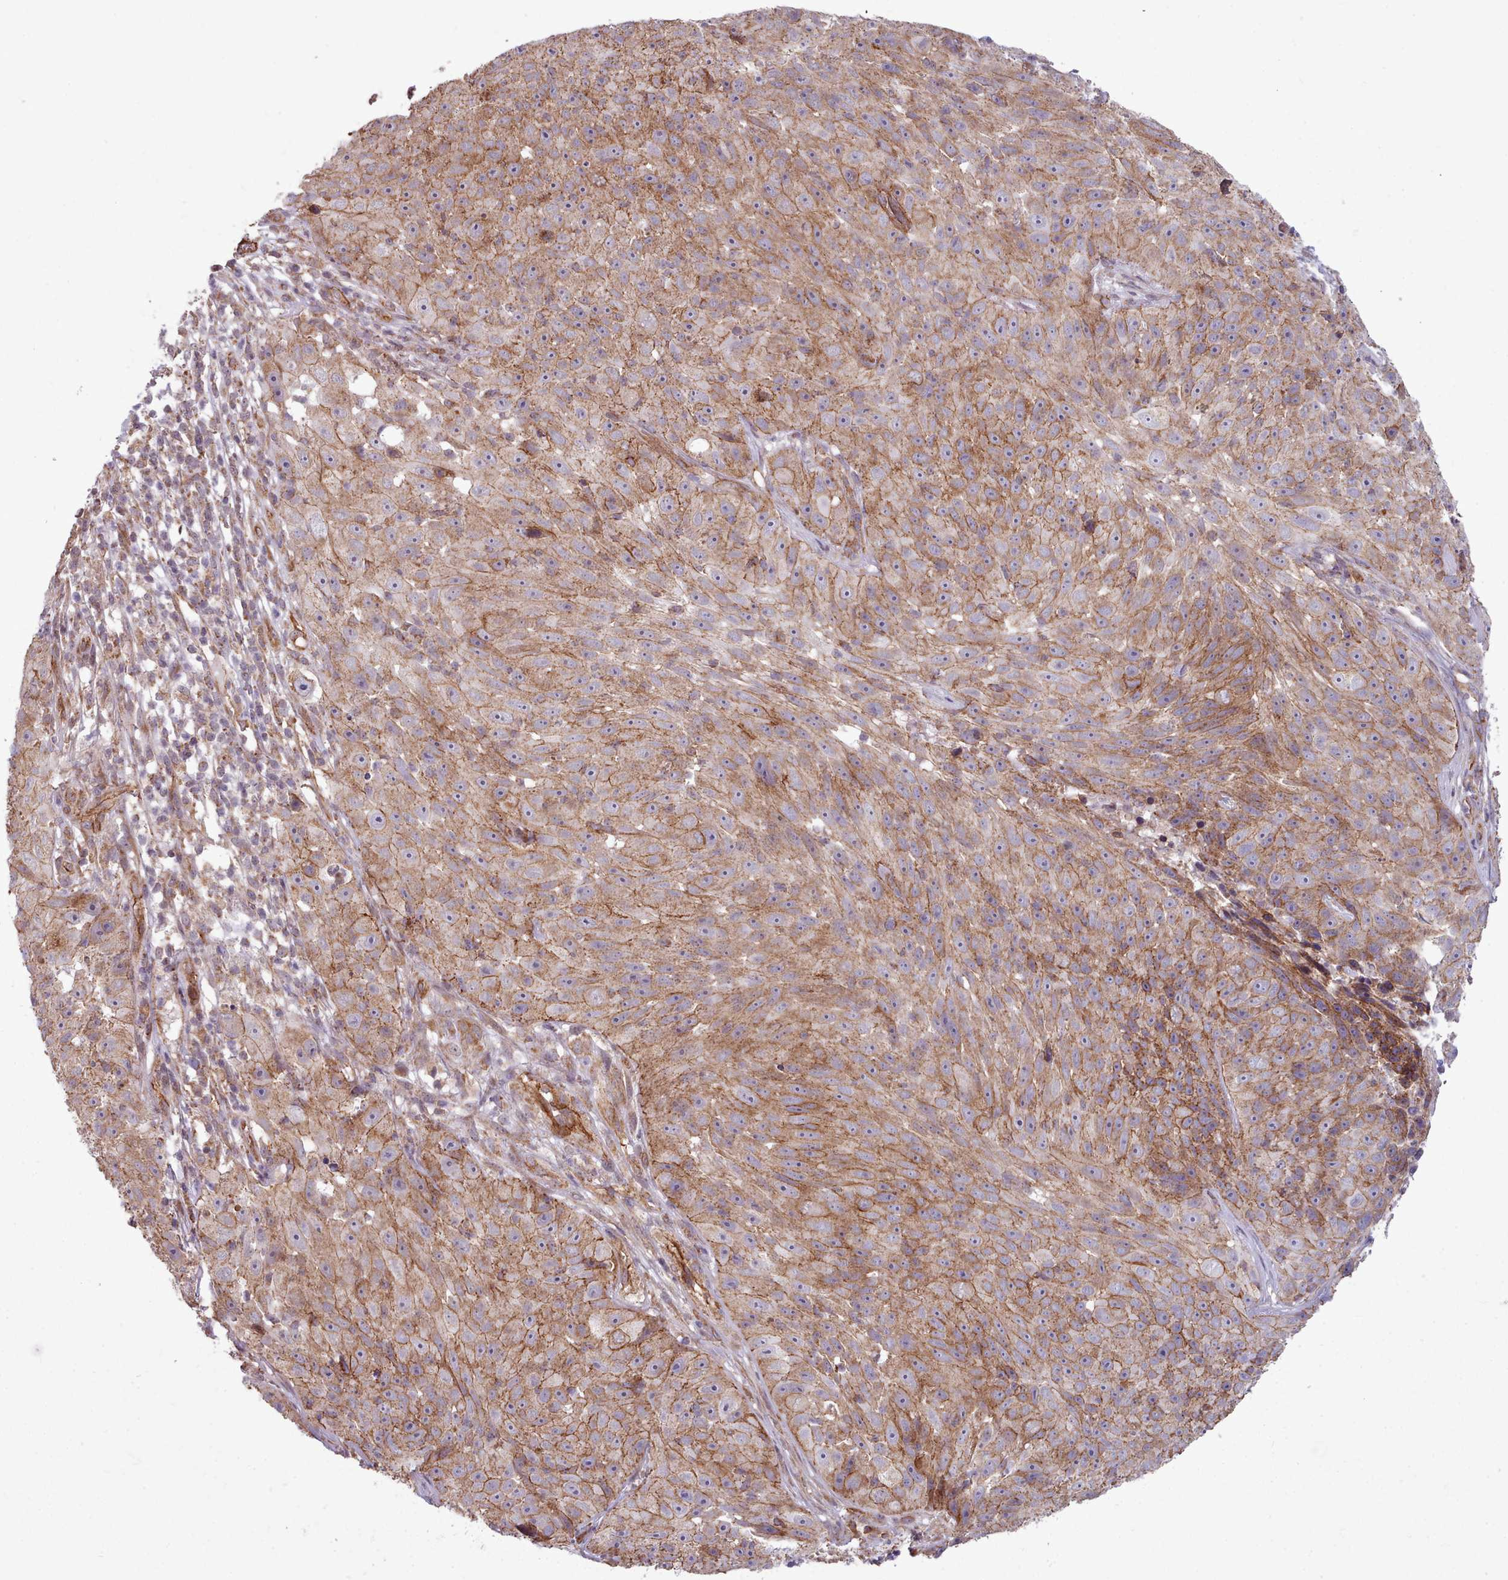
{"staining": {"intensity": "moderate", "quantity": ">75%", "location": "cytoplasmic/membranous"}, "tissue": "skin cancer", "cell_type": "Tumor cells", "image_type": "cancer", "snomed": [{"axis": "morphology", "description": "Squamous cell carcinoma, NOS"}, {"axis": "topography", "description": "Skin"}], "caption": "The histopathology image exhibits staining of squamous cell carcinoma (skin), revealing moderate cytoplasmic/membranous protein staining (brown color) within tumor cells. (IHC, brightfield microscopy, high magnification).", "gene": "MRPL46", "patient": {"sex": "female", "age": 87}}